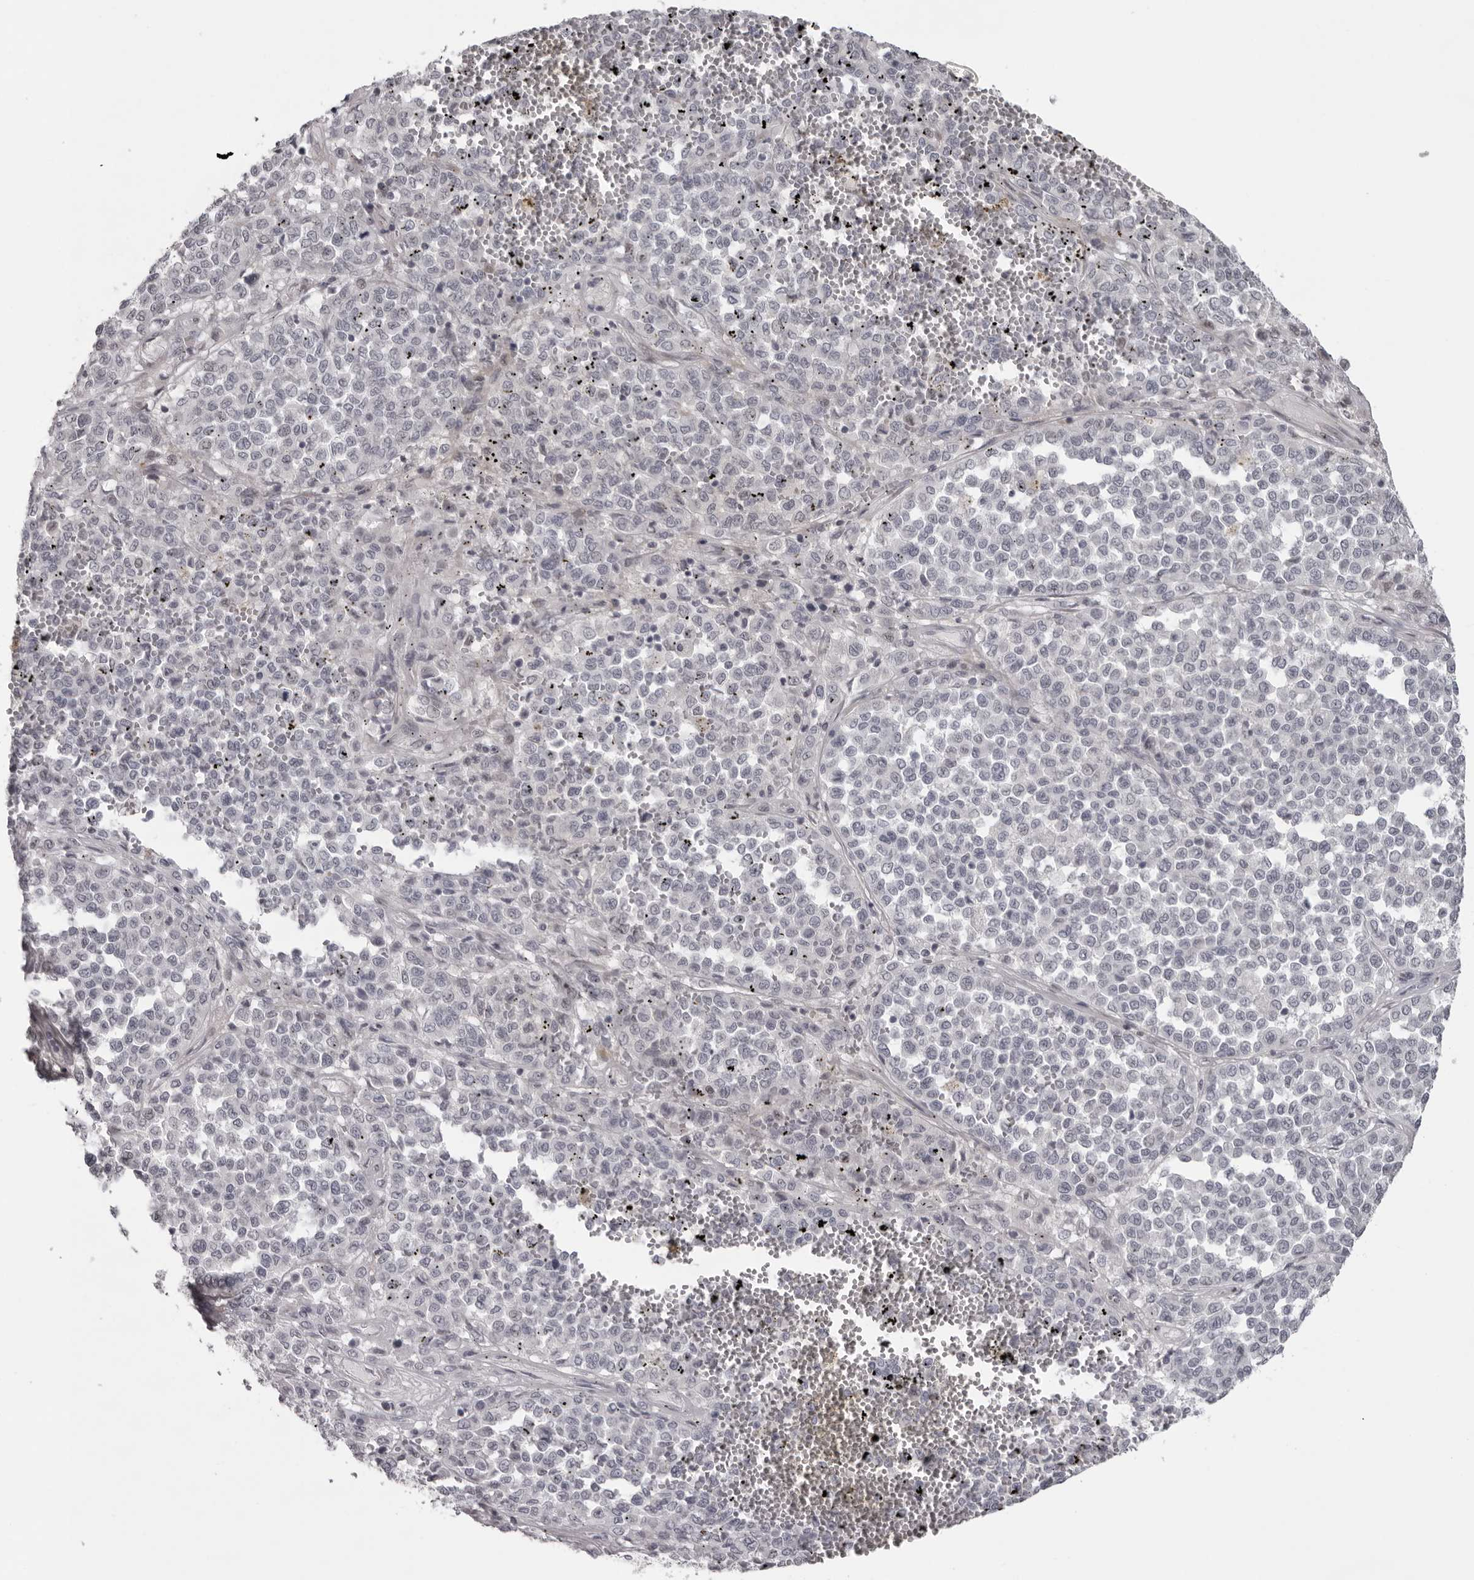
{"staining": {"intensity": "negative", "quantity": "none", "location": "none"}, "tissue": "melanoma", "cell_type": "Tumor cells", "image_type": "cancer", "snomed": [{"axis": "morphology", "description": "Malignant melanoma, Metastatic site"}, {"axis": "topography", "description": "Pancreas"}], "caption": "This is an IHC photomicrograph of human malignant melanoma (metastatic site). There is no expression in tumor cells.", "gene": "NUDT18", "patient": {"sex": "female", "age": 30}}